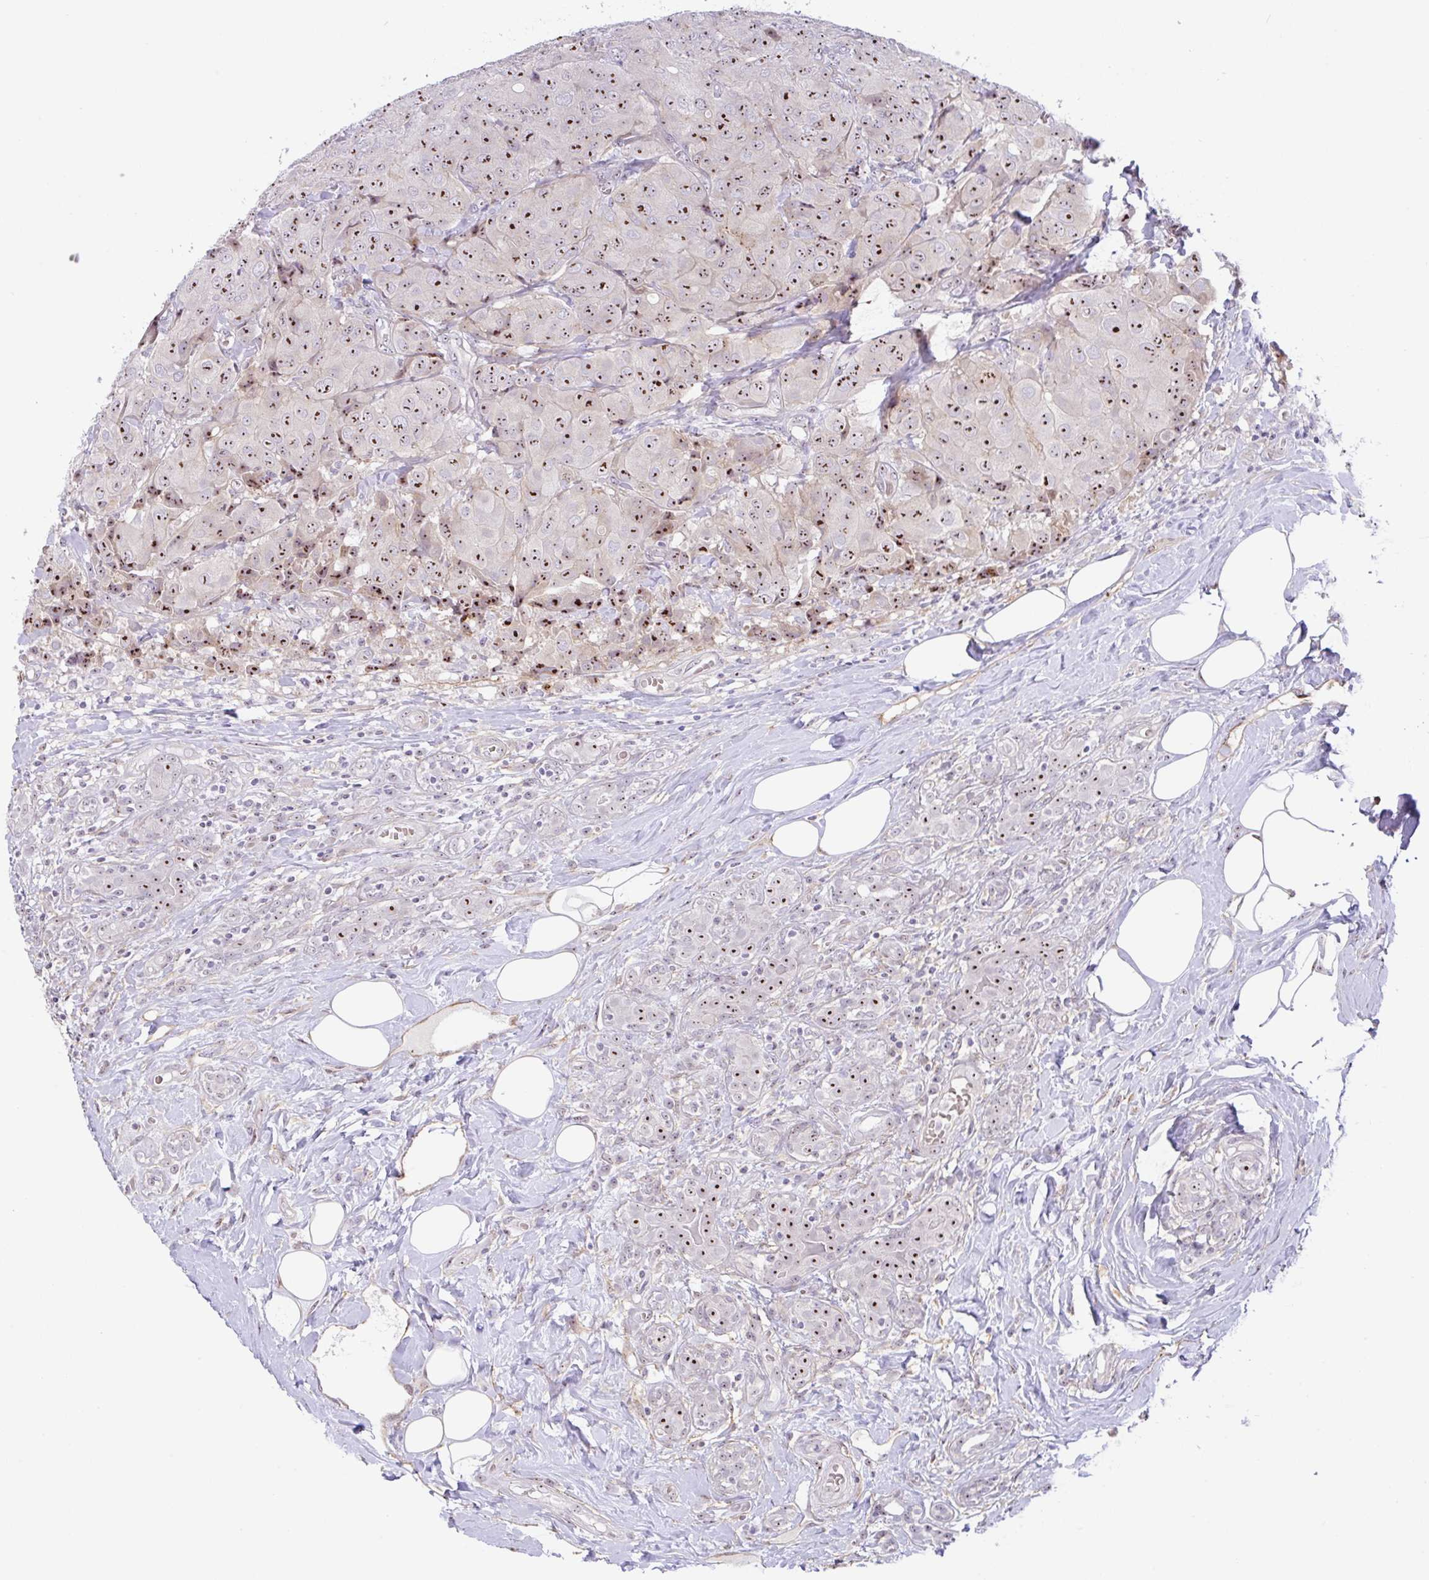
{"staining": {"intensity": "strong", "quantity": ">75%", "location": "nuclear"}, "tissue": "breast cancer", "cell_type": "Tumor cells", "image_type": "cancer", "snomed": [{"axis": "morphology", "description": "Duct carcinoma"}, {"axis": "topography", "description": "Breast"}], "caption": "Immunohistochemistry of human breast intraductal carcinoma shows high levels of strong nuclear expression in about >75% of tumor cells.", "gene": "MXRA8", "patient": {"sex": "female", "age": 43}}